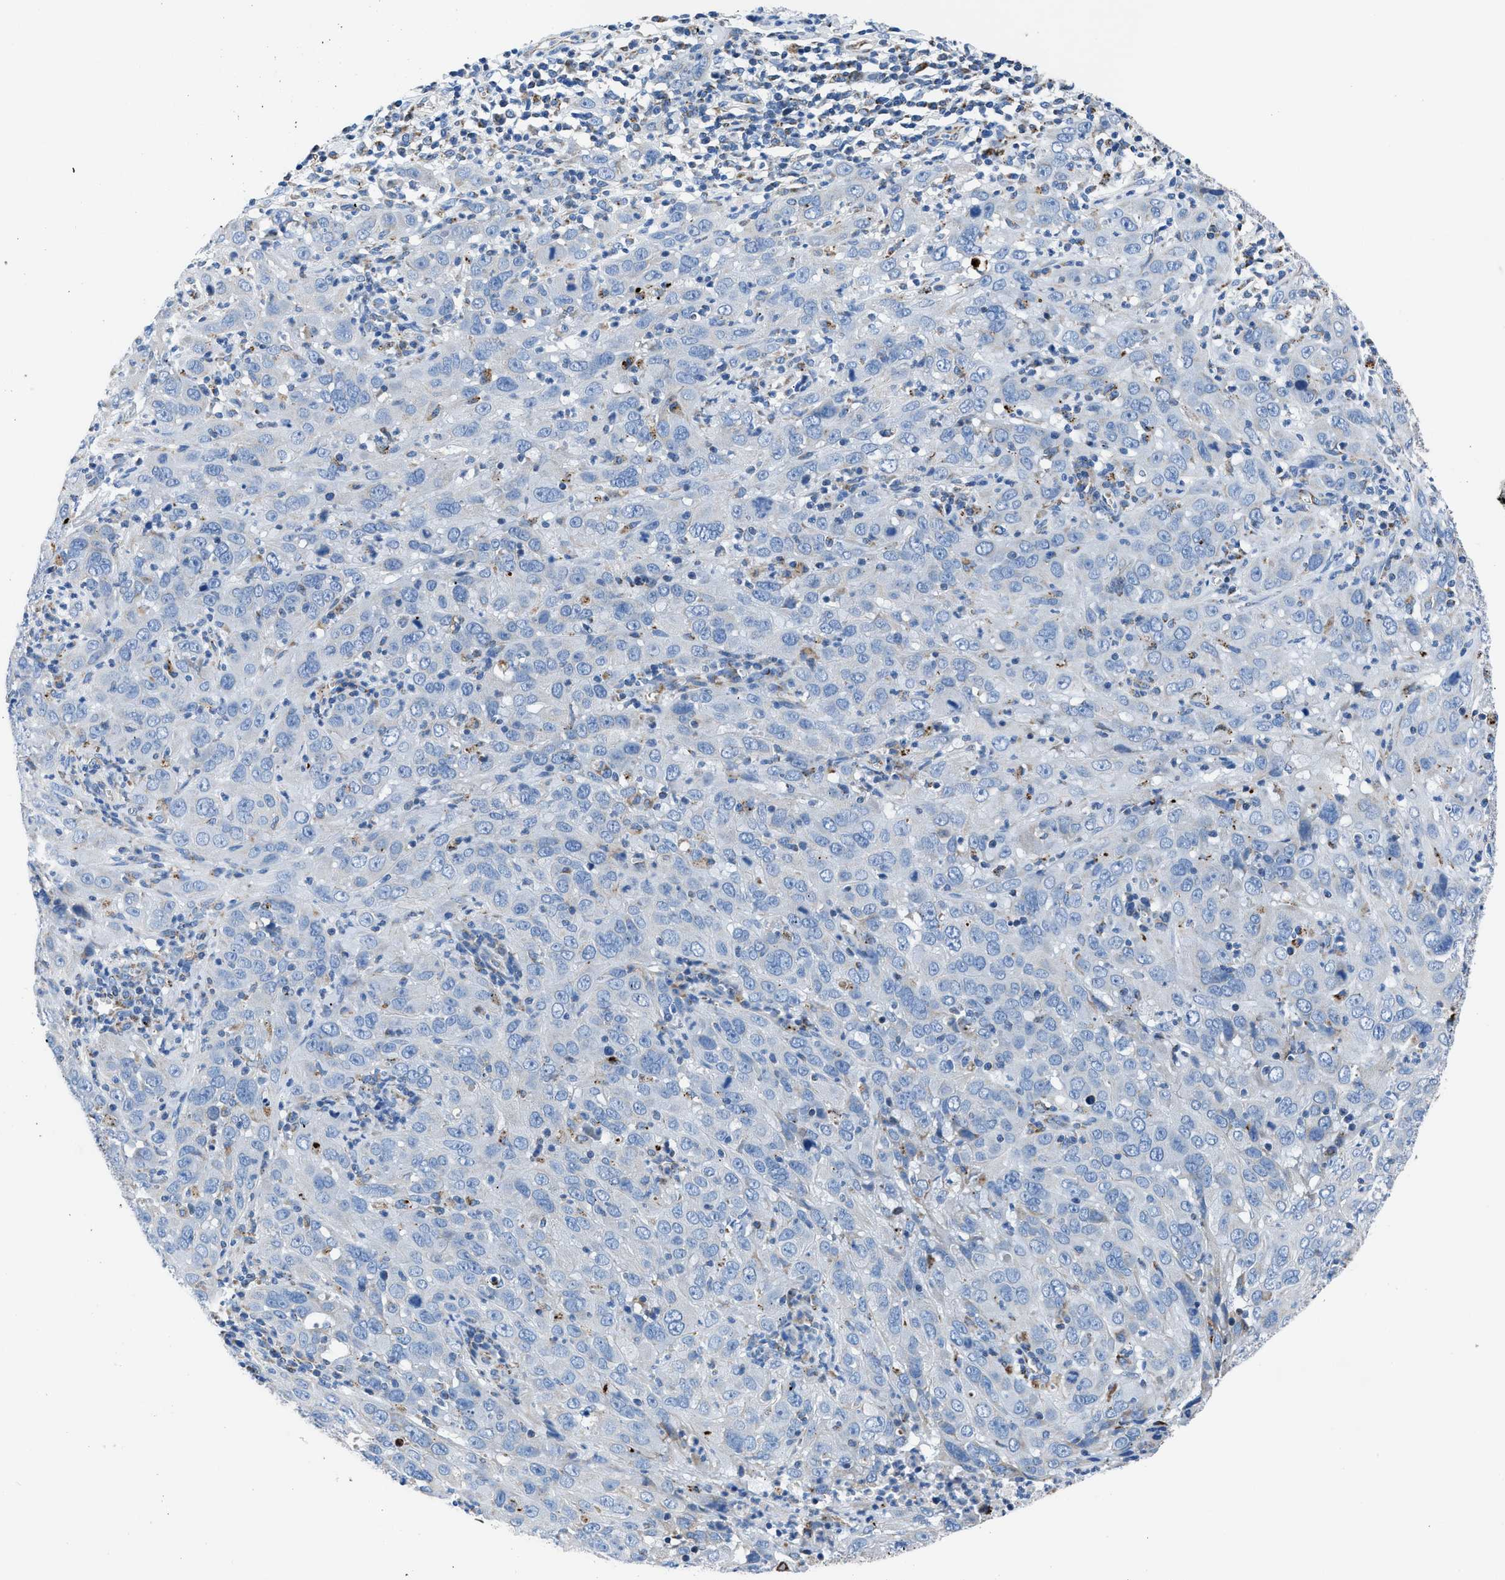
{"staining": {"intensity": "negative", "quantity": "none", "location": "none"}, "tissue": "cervical cancer", "cell_type": "Tumor cells", "image_type": "cancer", "snomed": [{"axis": "morphology", "description": "Squamous cell carcinoma, NOS"}, {"axis": "topography", "description": "Cervix"}], "caption": "Photomicrograph shows no significant protein expression in tumor cells of squamous cell carcinoma (cervical).", "gene": "ZDHHC3", "patient": {"sex": "female", "age": 32}}